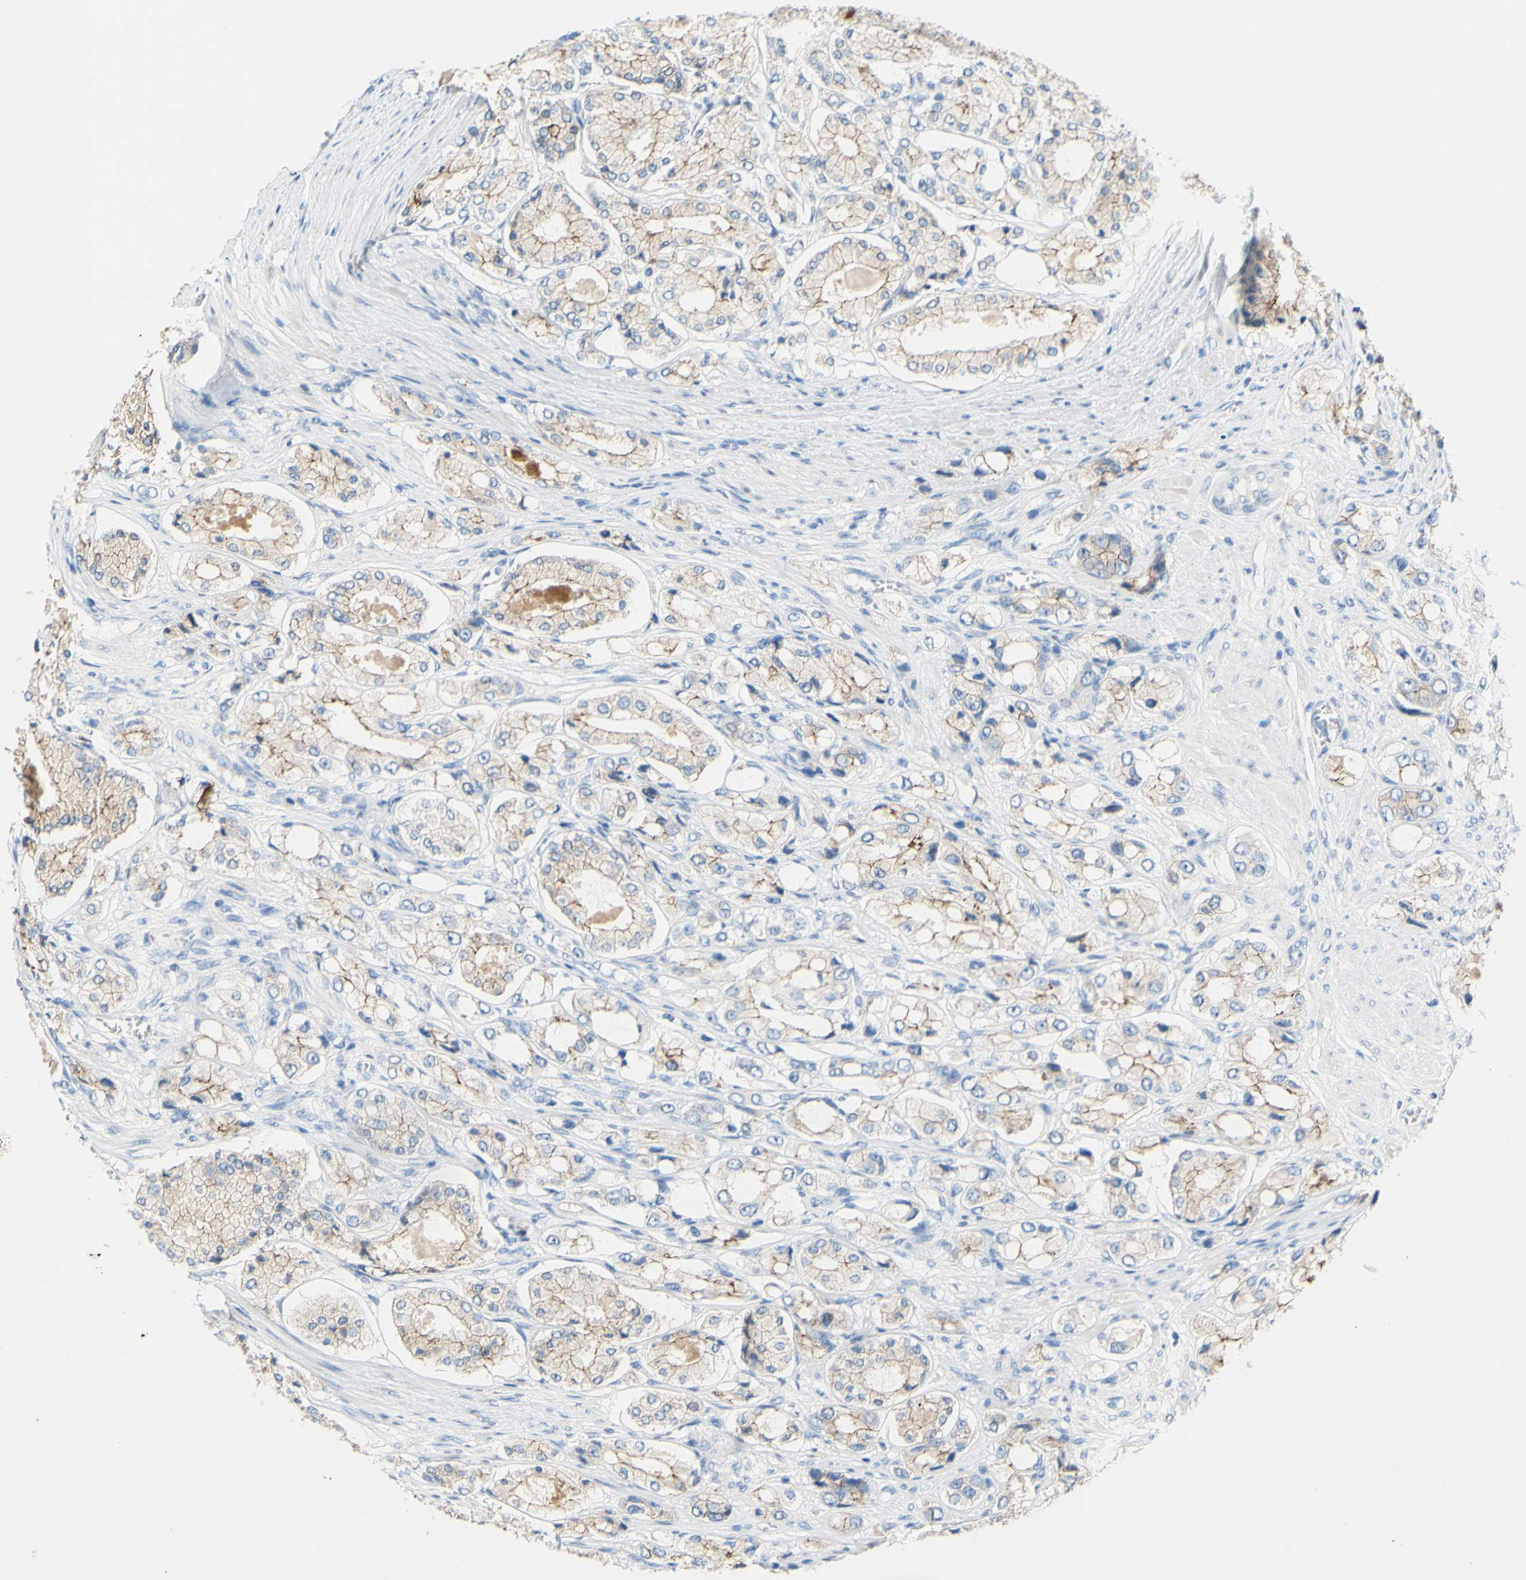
{"staining": {"intensity": "moderate", "quantity": ">75%", "location": "cytoplasmic/membranous"}, "tissue": "prostate cancer", "cell_type": "Tumor cells", "image_type": "cancer", "snomed": [{"axis": "morphology", "description": "Adenocarcinoma, High grade"}, {"axis": "topography", "description": "Prostate"}], "caption": "This is a photomicrograph of immunohistochemistry staining of adenocarcinoma (high-grade) (prostate), which shows moderate expression in the cytoplasmic/membranous of tumor cells.", "gene": "DSC2", "patient": {"sex": "male", "age": 65}}